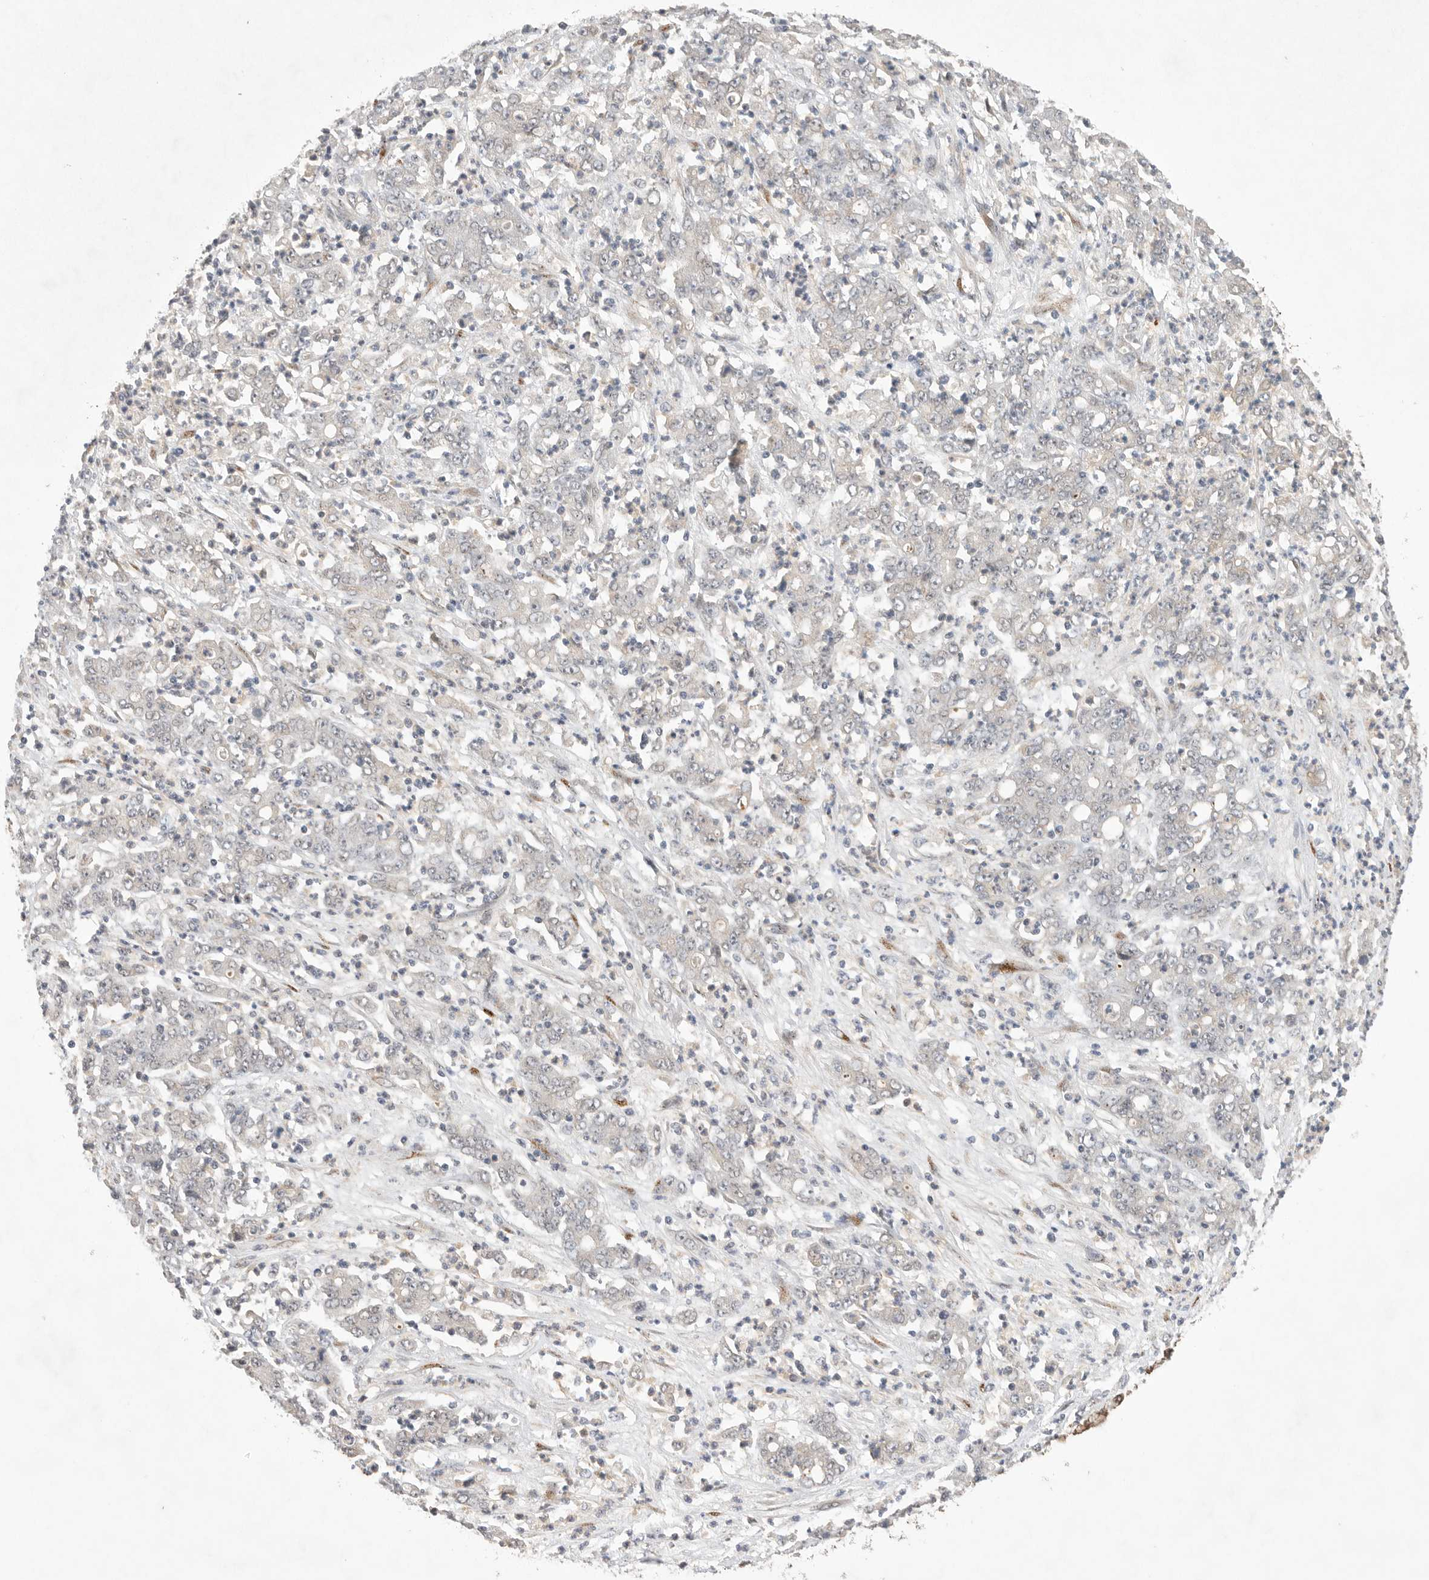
{"staining": {"intensity": "negative", "quantity": "none", "location": "none"}, "tissue": "stomach cancer", "cell_type": "Tumor cells", "image_type": "cancer", "snomed": [{"axis": "morphology", "description": "Adenocarcinoma, NOS"}, {"axis": "topography", "description": "Stomach, lower"}], "caption": "This is an immunohistochemistry (IHC) histopathology image of adenocarcinoma (stomach). There is no expression in tumor cells.", "gene": "LEMD3", "patient": {"sex": "female", "age": 71}}